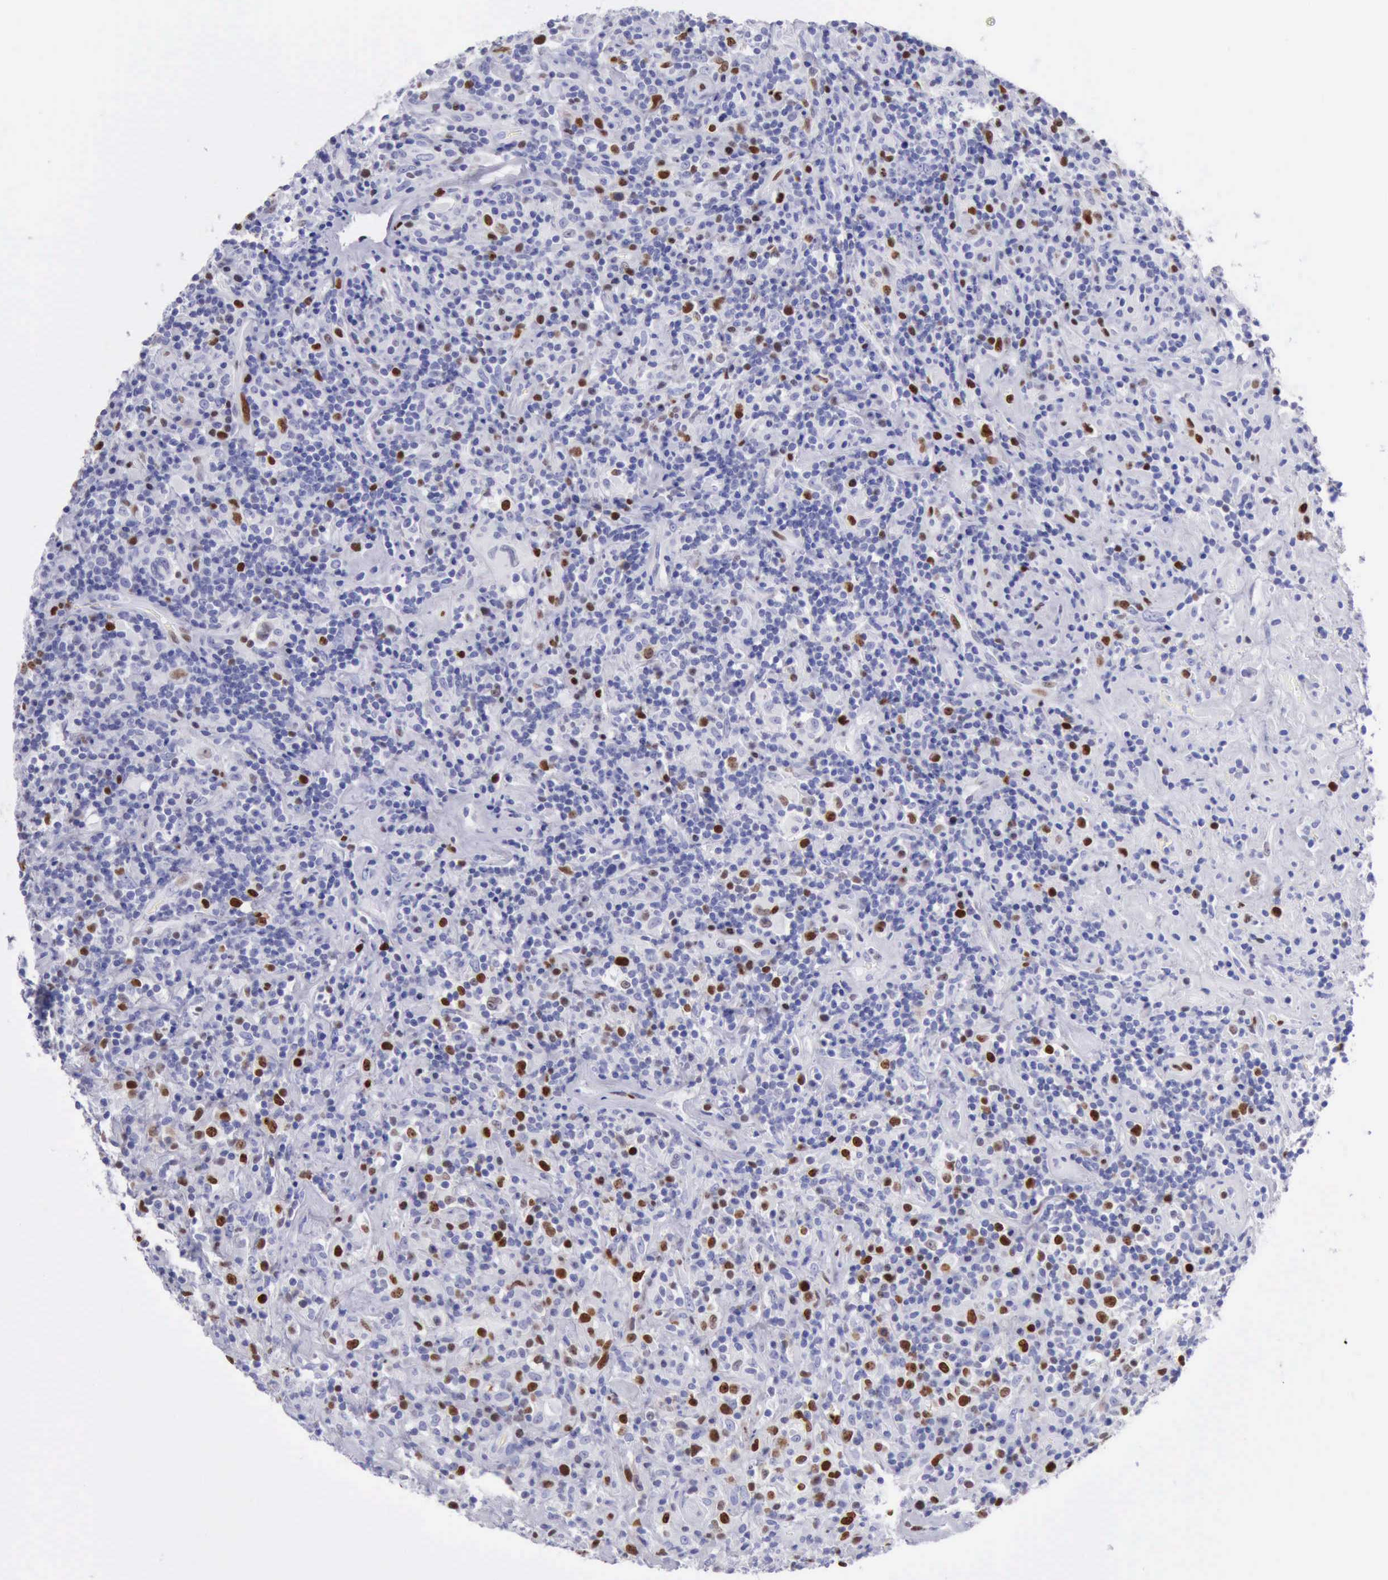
{"staining": {"intensity": "moderate", "quantity": "<25%", "location": "nuclear"}, "tissue": "lymphoma", "cell_type": "Tumor cells", "image_type": "cancer", "snomed": [{"axis": "morphology", "description": "Hodgkin's disease, NOS"}, {"axis": "topography", "description": "Lymph node"}], "caption": "Brown immunohistochemical staining in lymphoma shows moderate nuclear staining in approximately <25% of tumor cells. The staining was performed using DAB to visualize the protein expression in brown, while the nuclei were stained in blue with hematoxylin (Magnification: 20x).", "gene": "MCM2", "patient": {"sex": "male", "age": 46}}